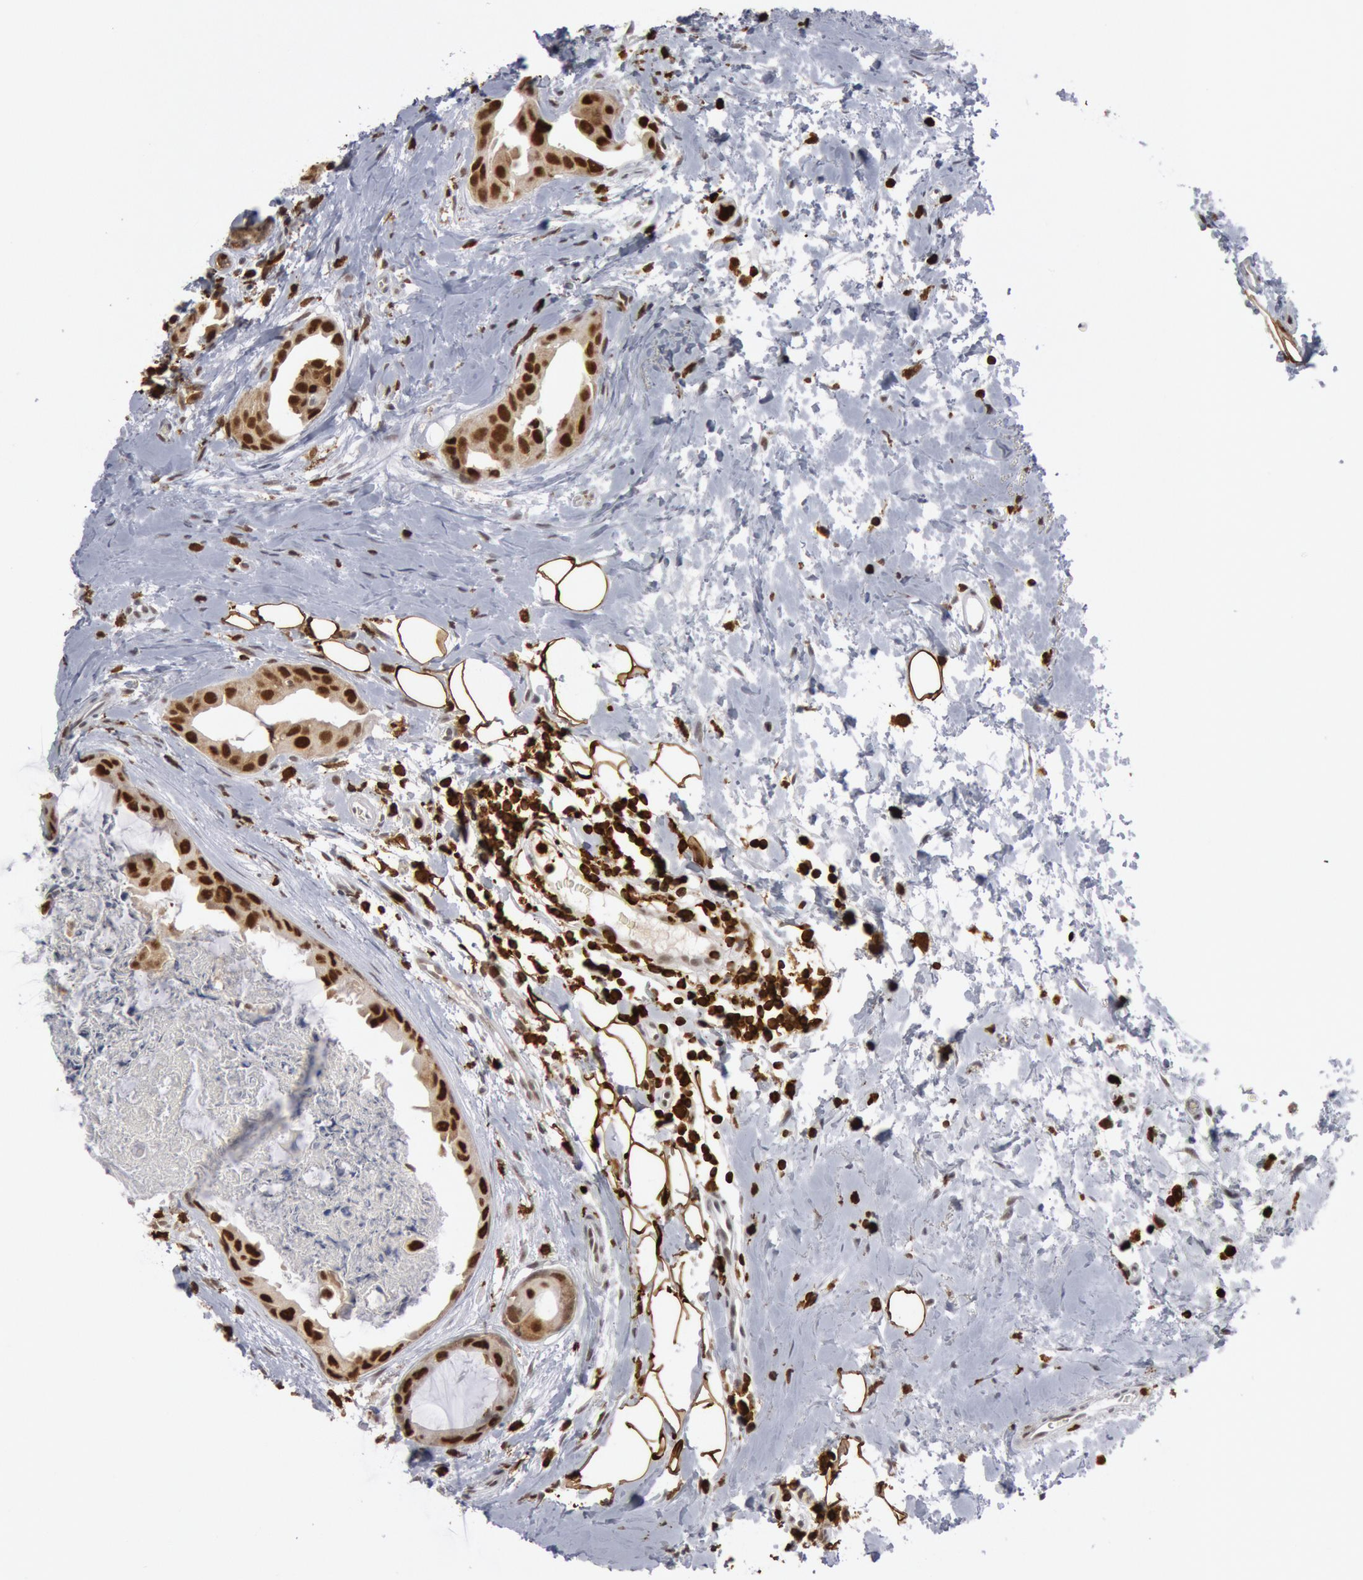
{"staining": {"intensity": "strong", "quantity": ">75%", "location": "nuclear"}, "tissue": "breast cancer", "cell_type": "Tumor cells", "image_type": "cancer", "snomed": [{"axis": "morphology", "description": "Duct carcinoma"}, {"axis": "topography", "description": "Breast"}], "caption": "There is high levels of strong nuclear staining in tumor cells of breast cancer, as demonstrated by immunohistochemical staining (brown color).", "gene": "PTPN6", "patient": {"sex": "female", "age": 40}}